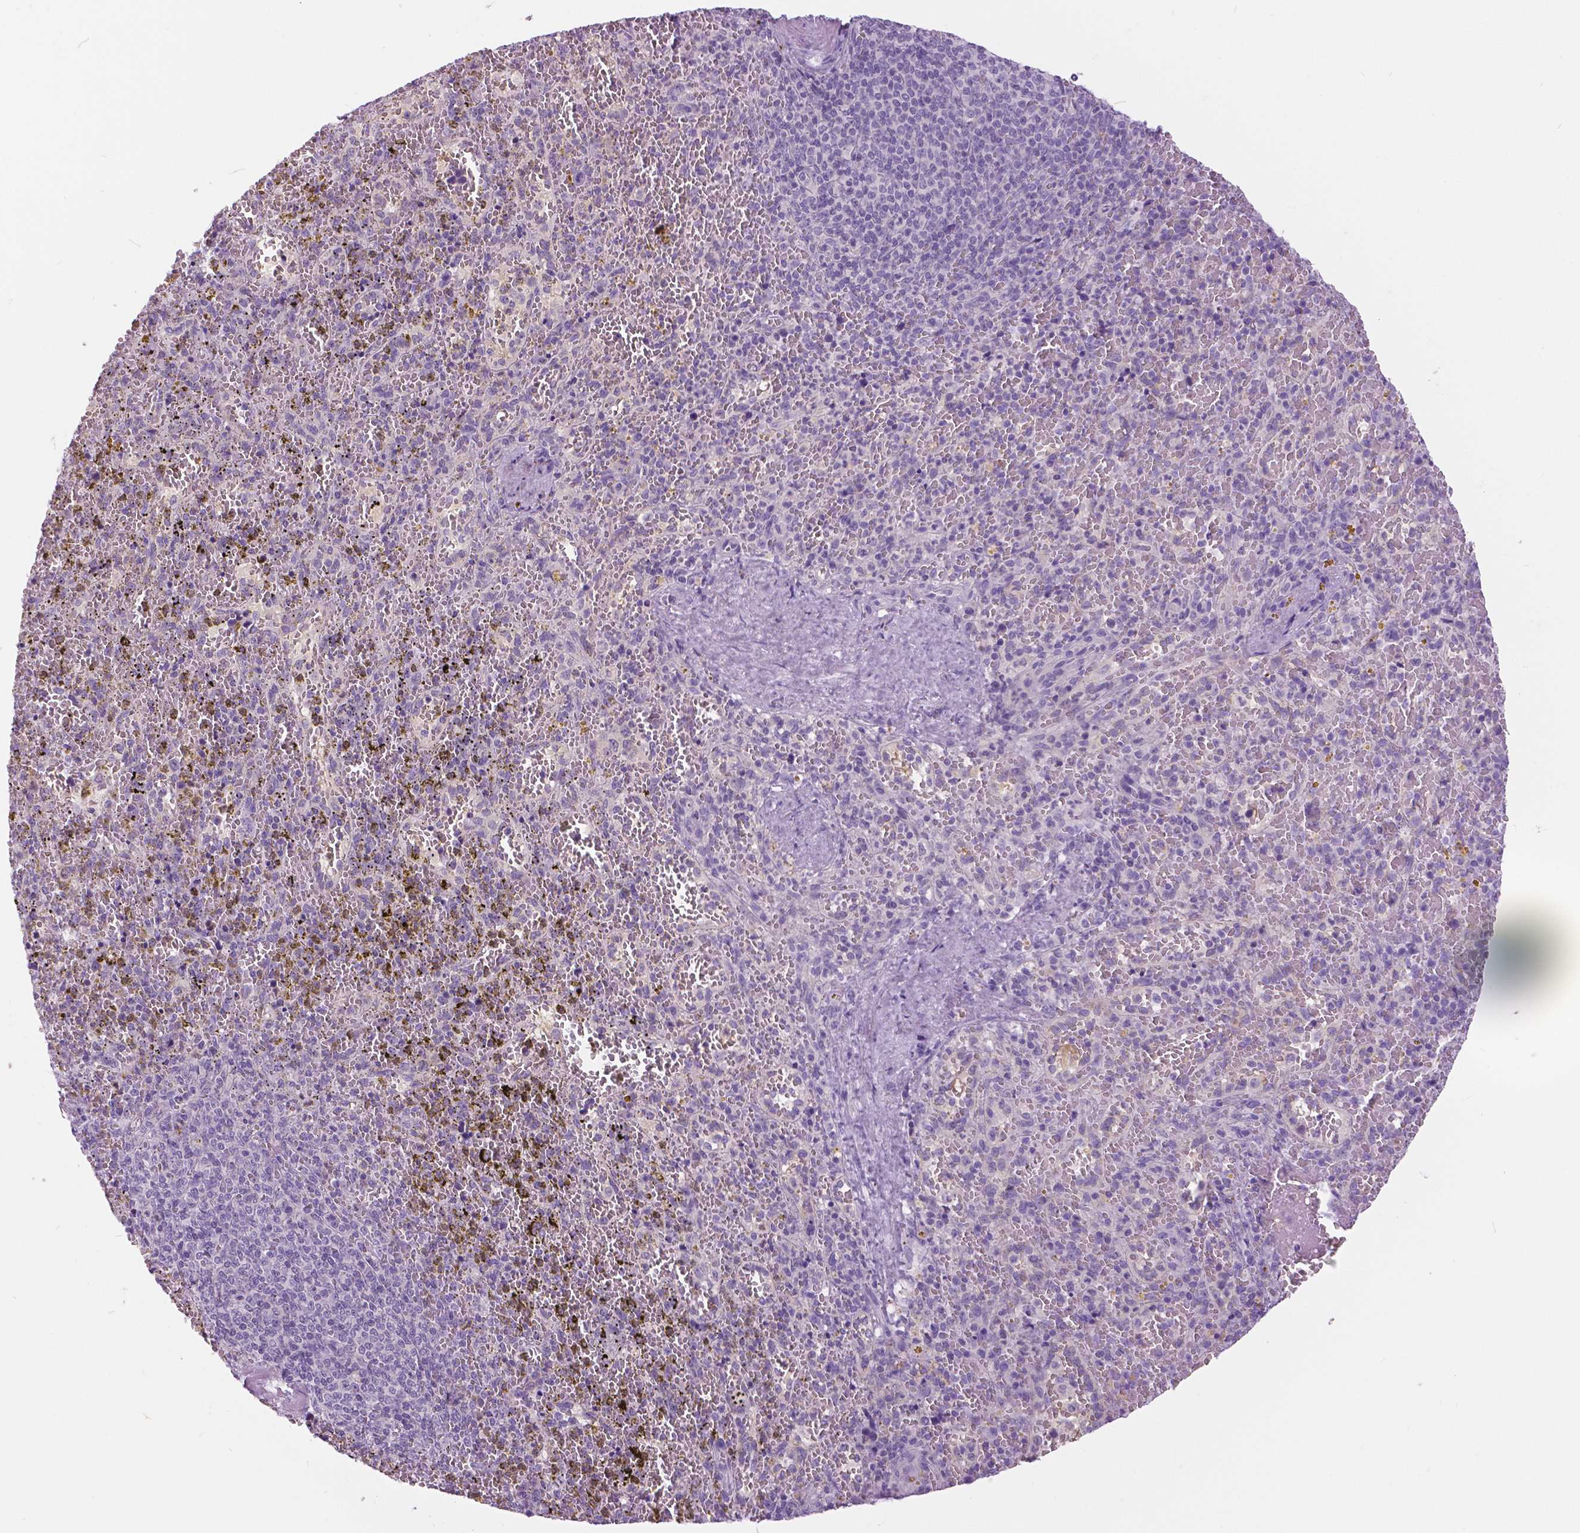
{"staining": {"intensity": "negative", "quantity": "none", "location": "none"}, "tissue": "spleen", "cell_type": "Cells in red pulp", "image_type": "normal", "snomed": [{"axis": "morphology", "description": "Normal tissue, NOS"}, {"axis": "topography", "description": "Spleen"}], "caption": "A histopathology image of spleen stained for a protein exhibits no brown staining in cells in red pulp. Brightfield microscopy of immunohistochemistry (IHC) stained with DAB (3,3'-diaminobenzidine) (brown) and hematoxylin (blue), captured at high magnification.", "gene": "TP53TG5", "patient": {"sex": "female", "age": 50}}